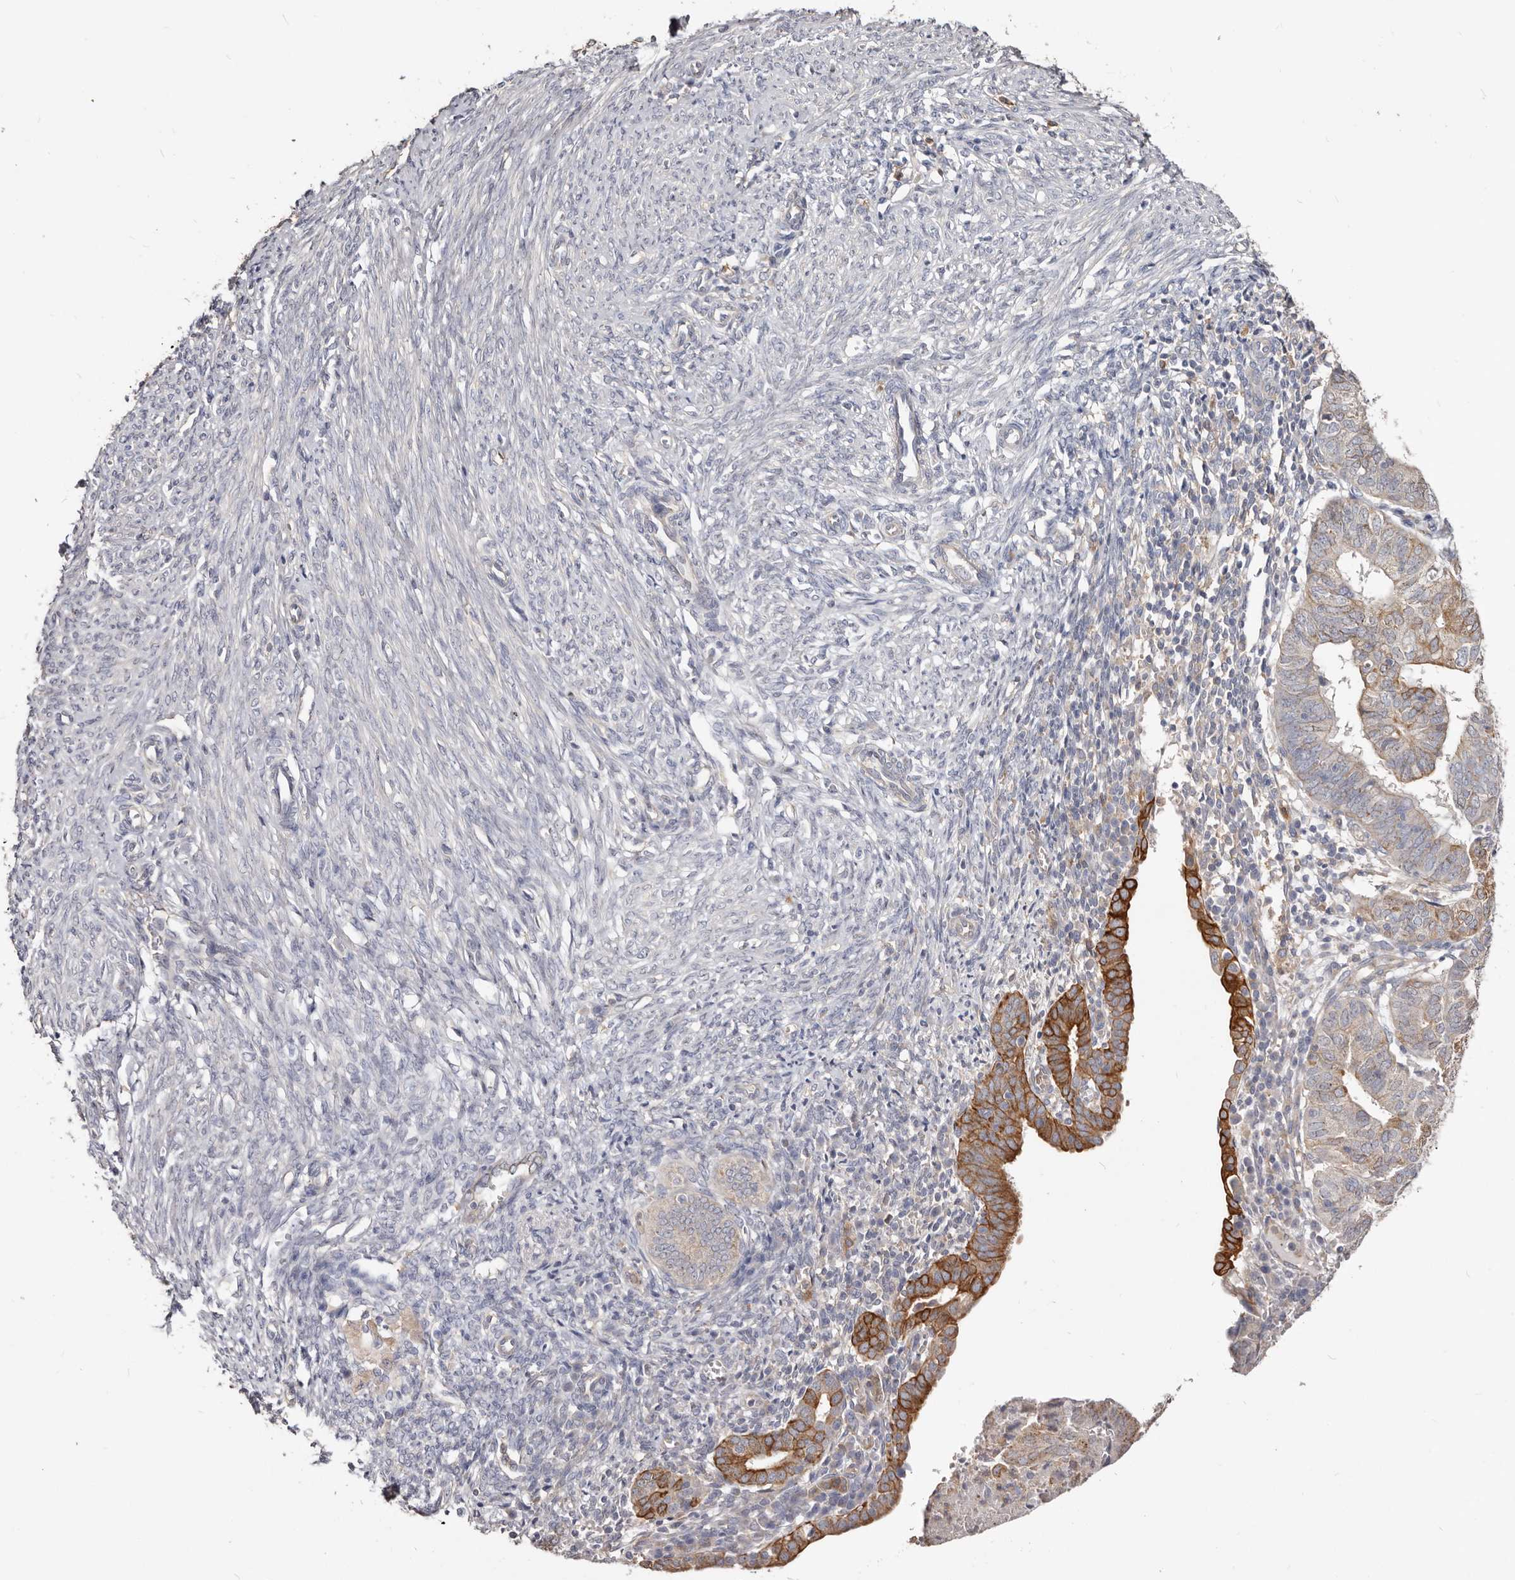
{"staining": {"intensity": "moderate", "quantity": "25%-75%", "location": "cytoplasmic/membranous"}, "tissue": "endometrial cancer", "cell_type": "Tumor cells", "image_type": "cancer", "snomed": [{"axis": "morphology", "description": "Adenocarcinoma, NOS"}, {"axis": "topography", "description": "Uterus"}], "caption": "Human endometrial adenocarcinoma stained with a brown dye demonstrates moderate cytoplasmic/membranous positive positivity in about 25%-75% of tumor cells.", "gene": "LRRC25", "patient": {"sex": "female", "age": 77}}